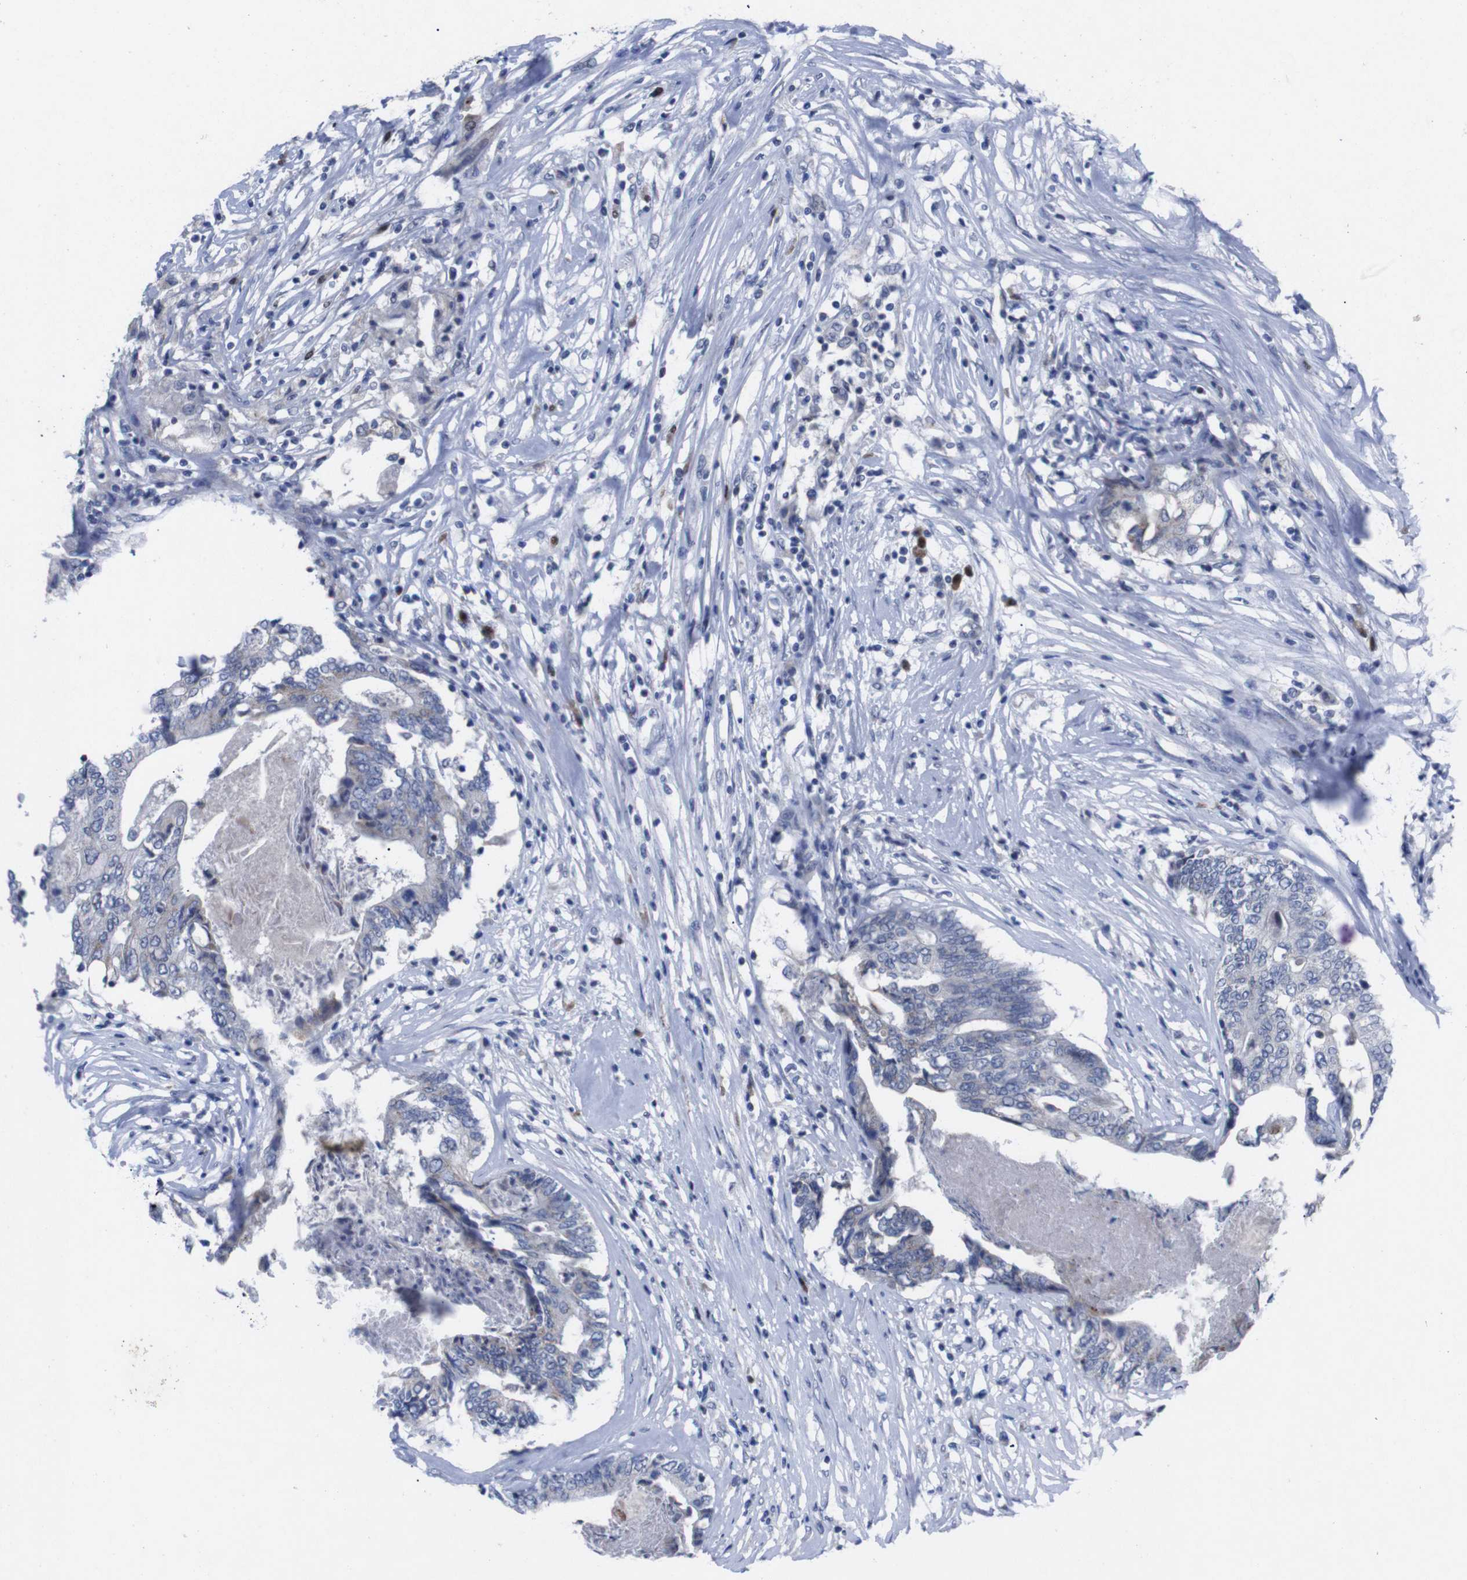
{"staining": {"intensity": "weak", "quantity": "<25%", "location": "cytoplasmic/membranous"}, "tissue": "colorectal cancer", "cell_type": "Tumor cells", "image_type": "cancer", "snomed": [{"axis": "morphology", "description": "Adenocarcinoma, NOS"}, {"axis": "topography", "description": "Rectum"}], "caption": "Tumor cells are negative for protein expression in human adenocarcinoma (colorectal).", "gene": "IRF4", "patient": {"sex": "male", "age": 63}}